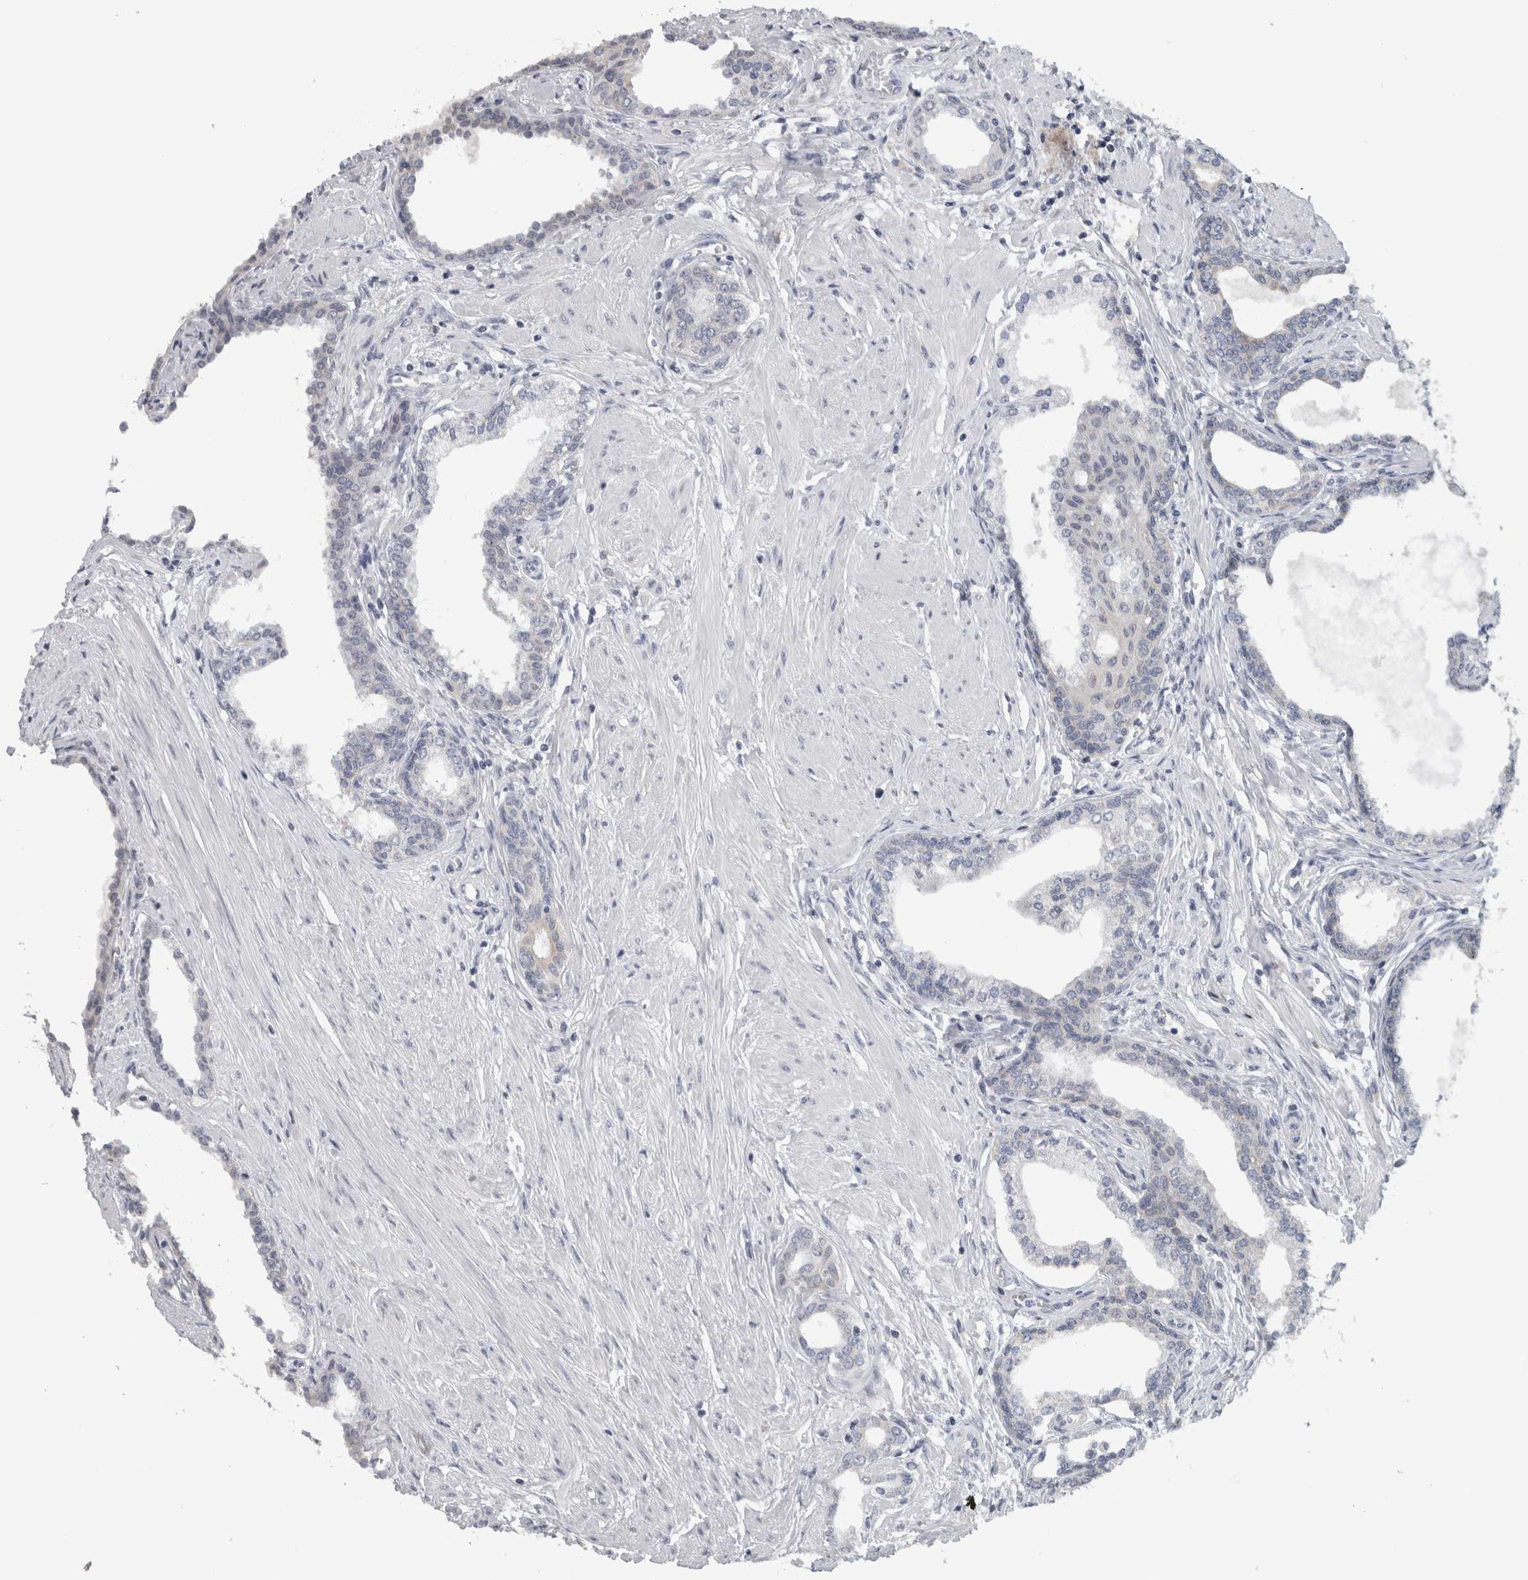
{"staining": {"intensity": "negative", "quantity": "none", "location": "none"}, "tissue": "prostate cancer", "cell_type": "Tumor cells", "image_type": "cancer", "snomed": [{"axis": "morphology", "description": "Adenocarcinoma, High grade"}, {"axis": "topography", "description": "Prostate"}], "caption": "High magnification brightfield microscopy of prostate cancer stained with DAB (3,3'-diaminobenzidine) (brown) and counterstained with hematoxylin (blue): tumor cells show no significant positivity.", "gene": "OR2K2", "patient": {"sex": "male", "age": 52}}